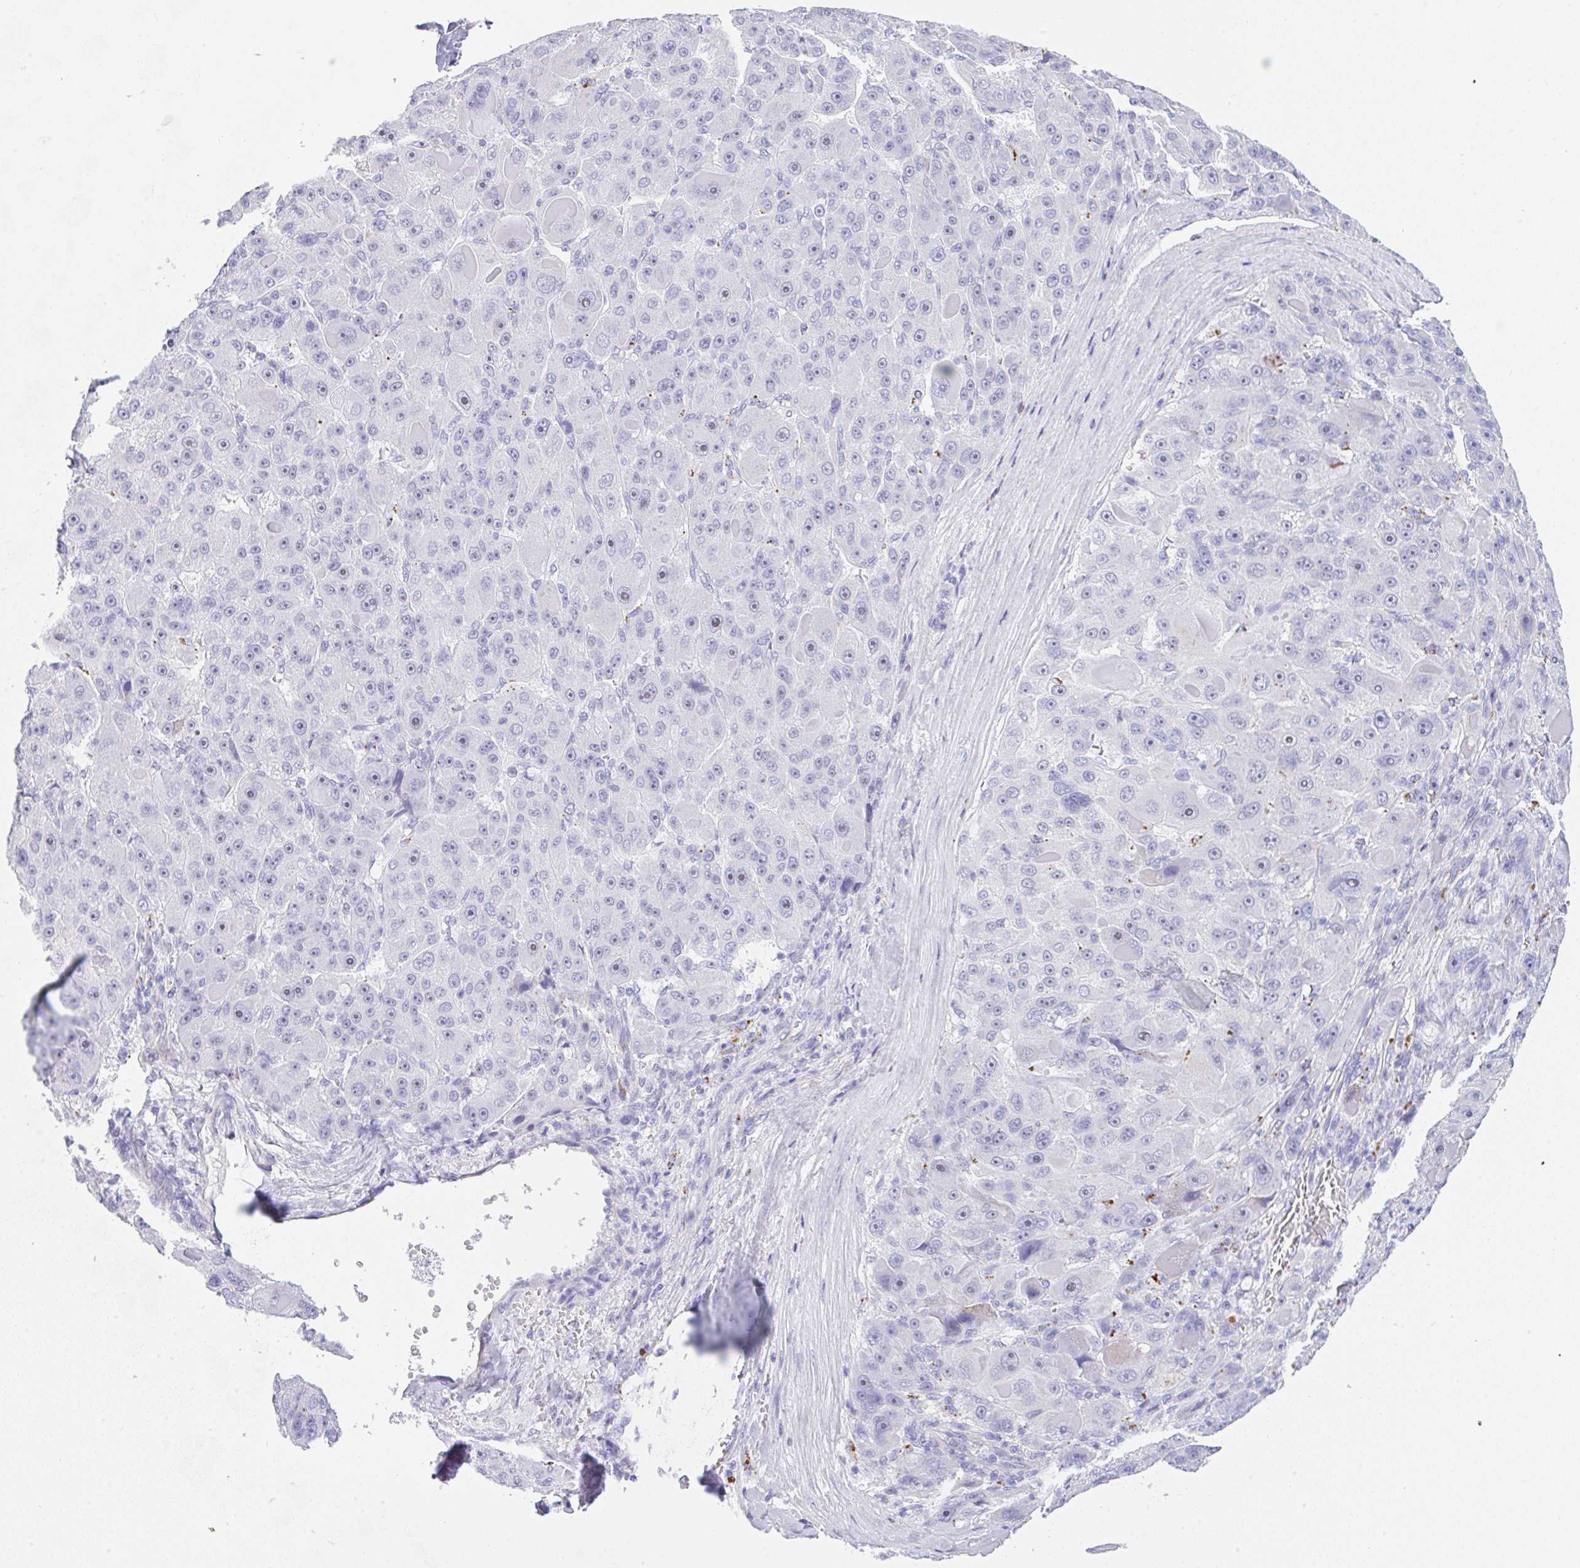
{"staining": {"intensity": "negative", "quantity": "none", "location": "none"}, "tissue": "liver cancer", "cell_type": "Tumor cells", "image_type": "cancer", "snomed": [{"axis": "morphology", "description": "Carcinoma, Hepatocellular, NOS"}, {"axis": "topography", "description": "Liver"}], "caption": "High magnification brightfield microscopy of hepatocellular carcinoma (liver) stained with DAB (3,3'-diaminobenzidine) (brown) and counterstained with hematoxylin (blue): tumor cells show no significant expression.", "gene": "NDUFAF8", "patient": {"sex": "male", "age": 76}}